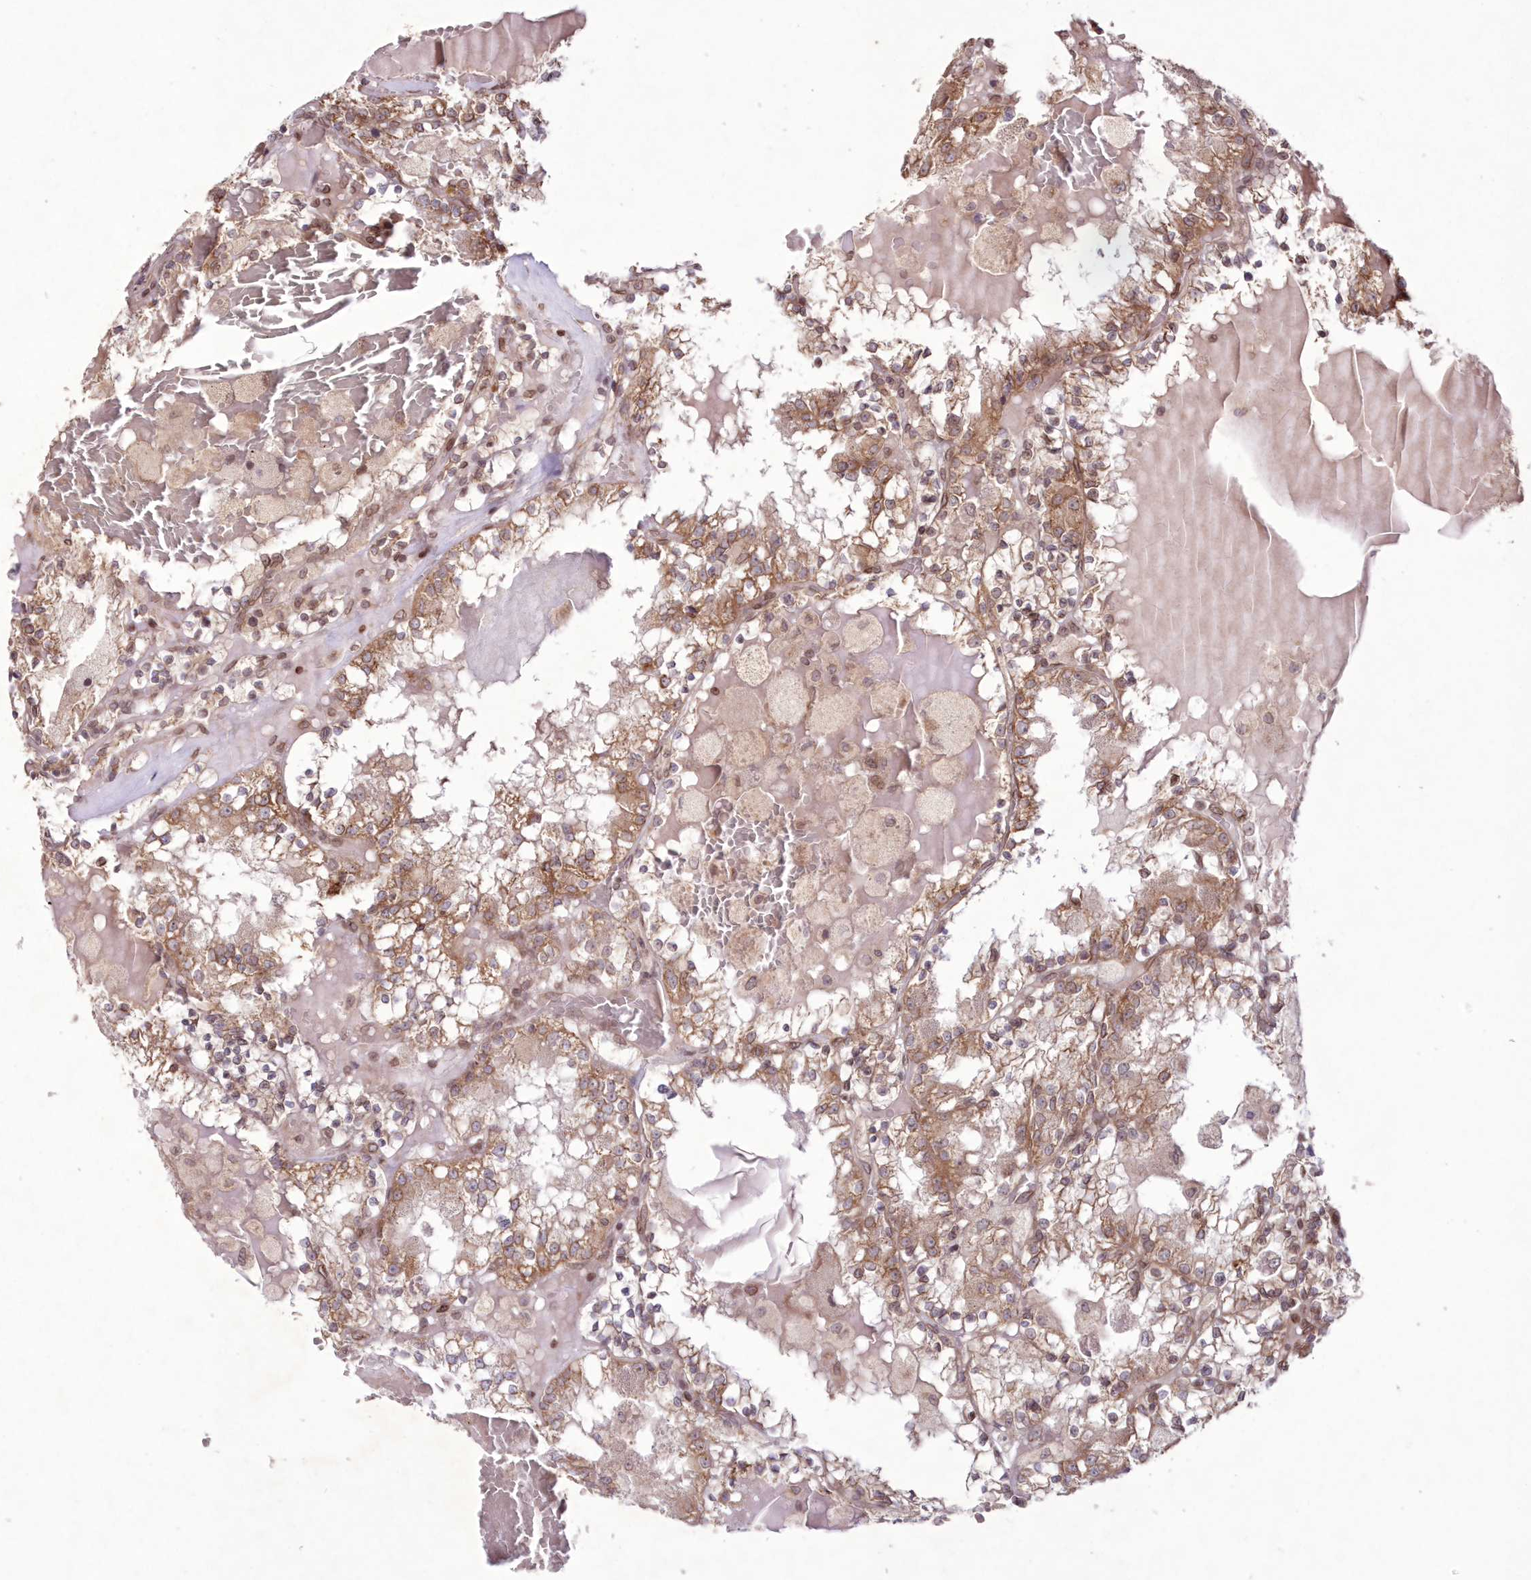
{"staining": {"intensity": "moderate", "quantity": ">75%", "location": "cytoplasmic/membranous"}, "tissue": "renal cancer", "cell_type": "Tumor cells", "image_type": "cancer", "snomed": [{"axis": "morphology", "description": "Adenocarcinoma, NOS"}, {"axis": "topography", "description": "Kidney"}], "caption": "Immunohistochemical staining of adenocarcinoma (renal) displays medium levels of moderate cytoplasmic/membranous positivity in about >75% of tumor cells.", "gene": "DNAJC27", "patient": {"sex": "female", "age": 56}}